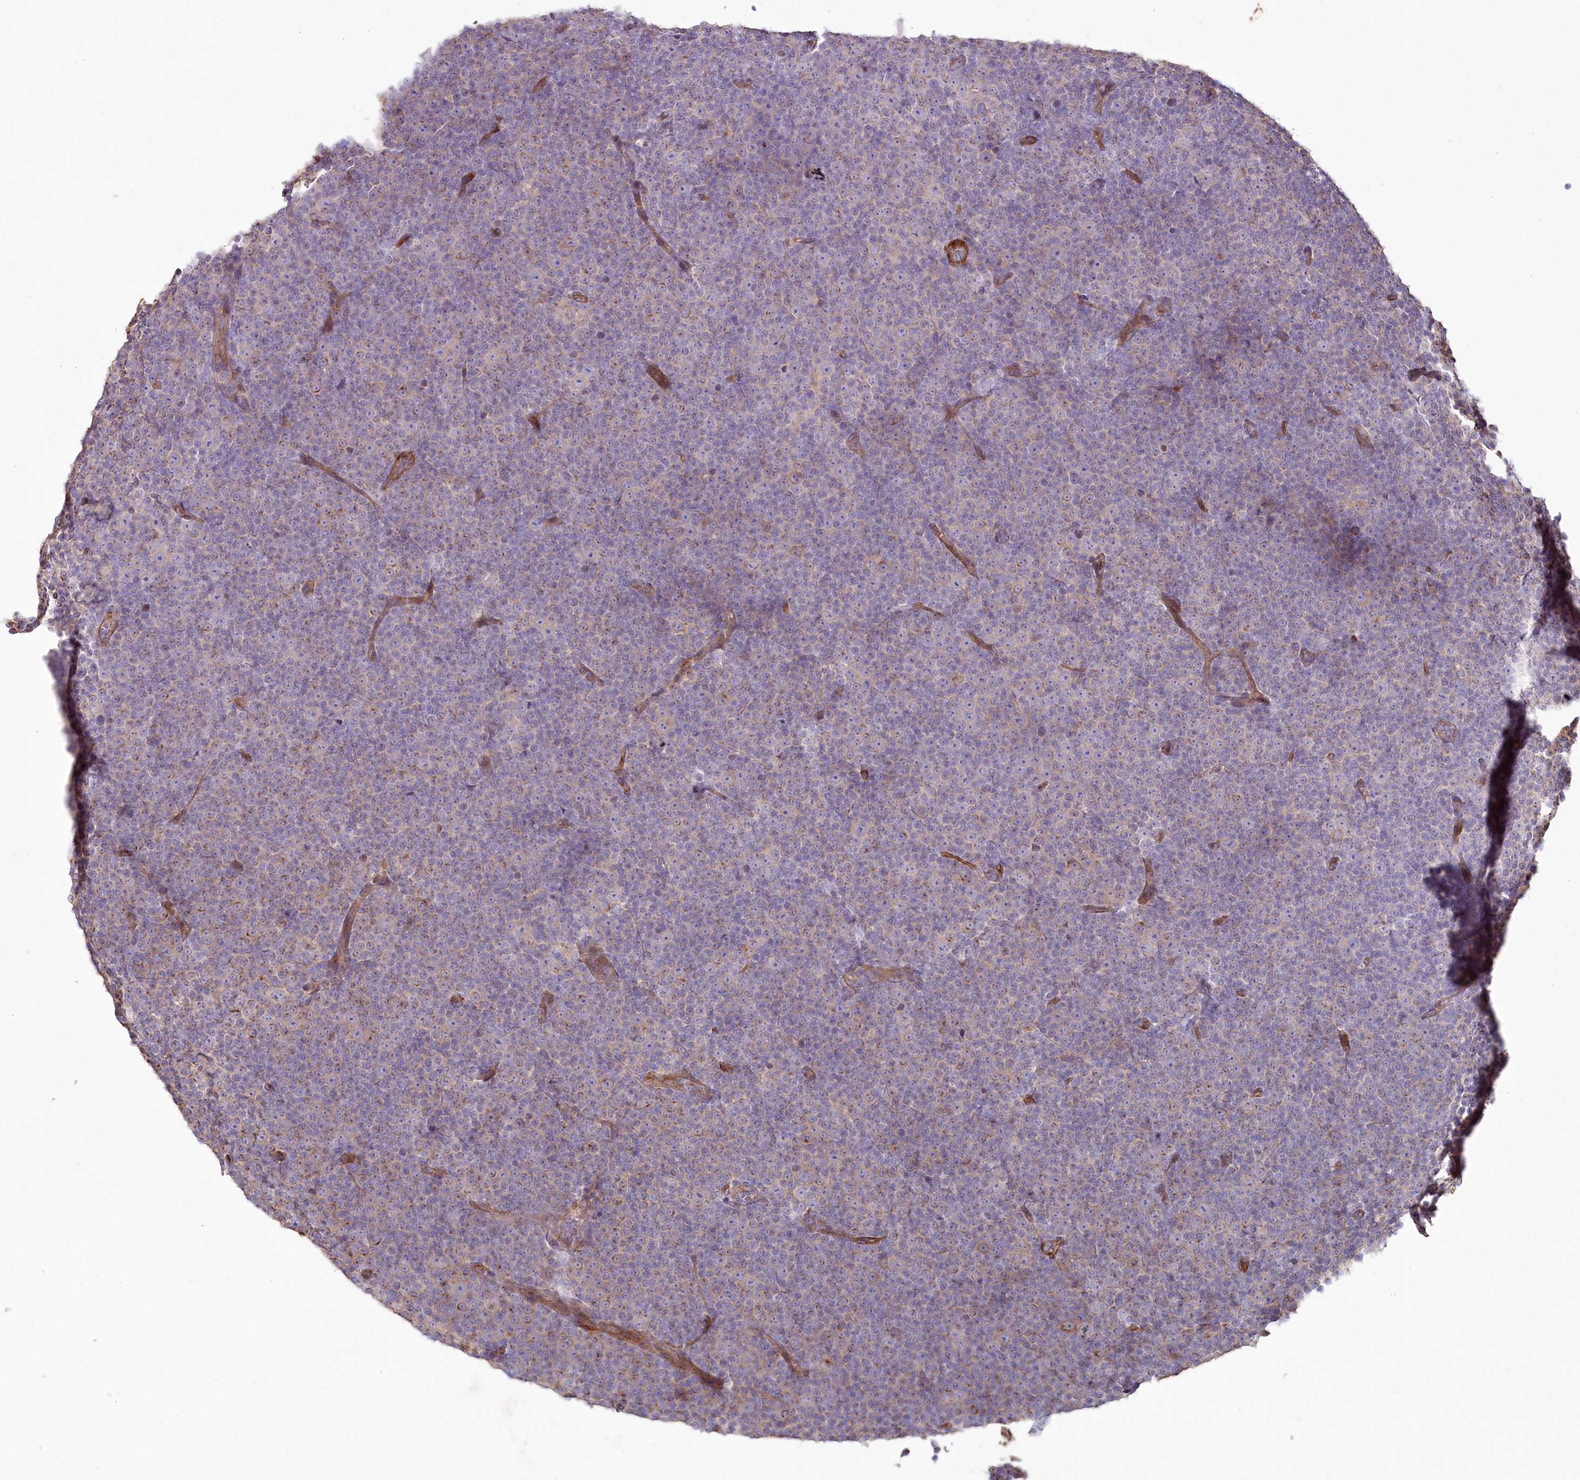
{"staining": {"intensity": "negative", "quantity": "none", "location": "none"}, "tissue": "lymphoma", "cell_type": "Tumor cells", "image_type": "cancer", "snomed": [{"axis": "morphology", "description": "Malignant lymphoma, non-Hodgkin's type, Low grade"}, {"axis": "topography", "description": "Lymph node"}], "caption": "This histopathology image is of malignant lymphoma, non-Hodgkin's type (low-grade) stained with IHC to label a protein in brown with the nuclei are counter-stained blue. There is no expression in tumor cells.", "gene": "SUMF1", "patient": {"sex": "female", "age": 67}}